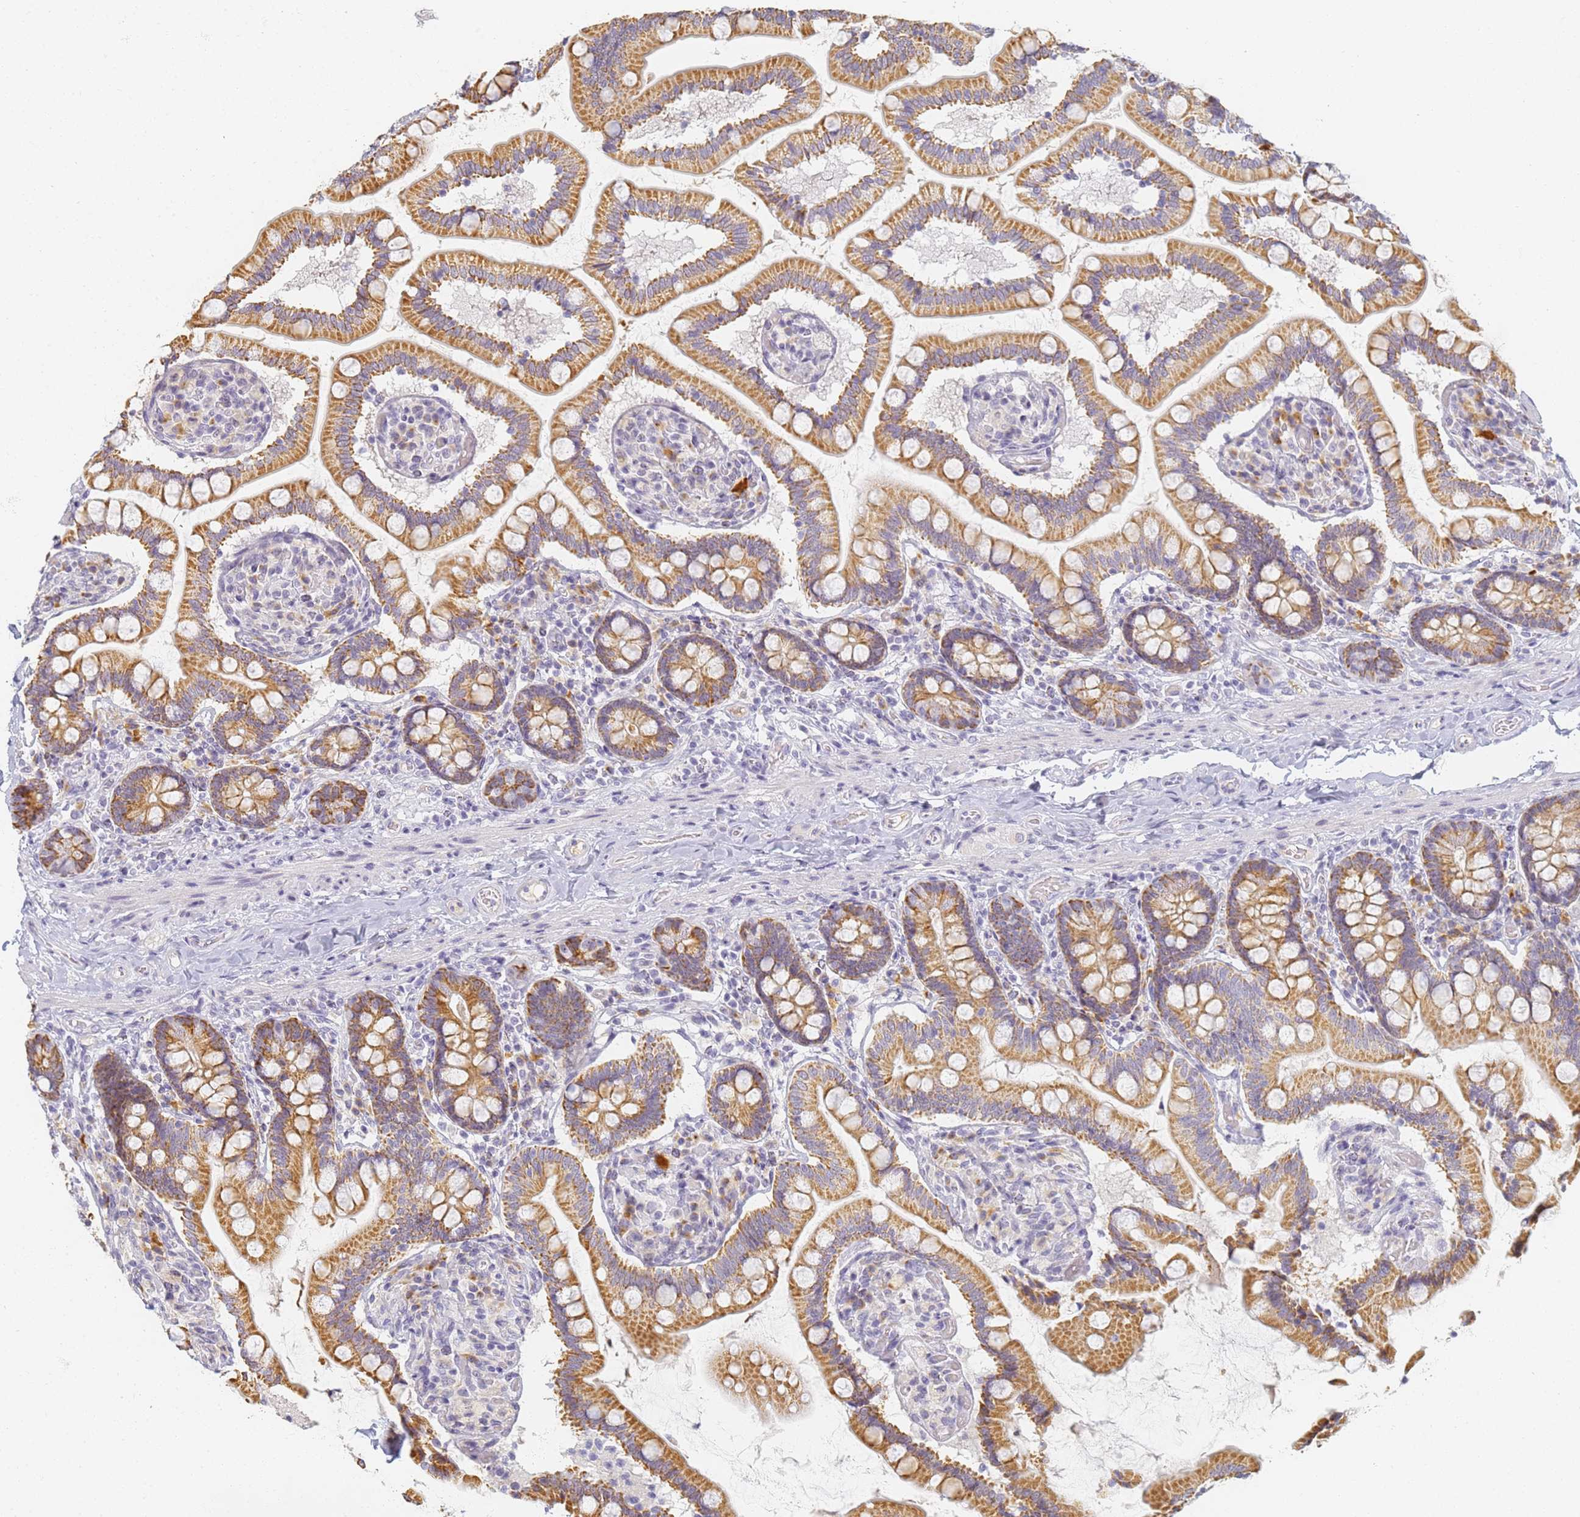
{"staining": {"intensity": "strong", "quantity": ">75%", "location": "cytoplasmic/membranous"}, "tissue": "small intestine", "cell_type": "Glandular cells", "image_type": "normal", "snomed": [{"axis": "morphology", "description": "Normal tissue, NOS"}, {"axis": "topography", "description": "Small intestine"}], "caption": "Glandular cells exhibit high levels of strong cytoplasmic/membranous expression in about >75% of cells in unremarkable human small intestine. Using DAB (brown) and hematoxylin (blue) stains, captured at high magnification using brightfield microscopy.", "gene": "SLC38A9", "patient": {"sex": "female", "age": 64}}